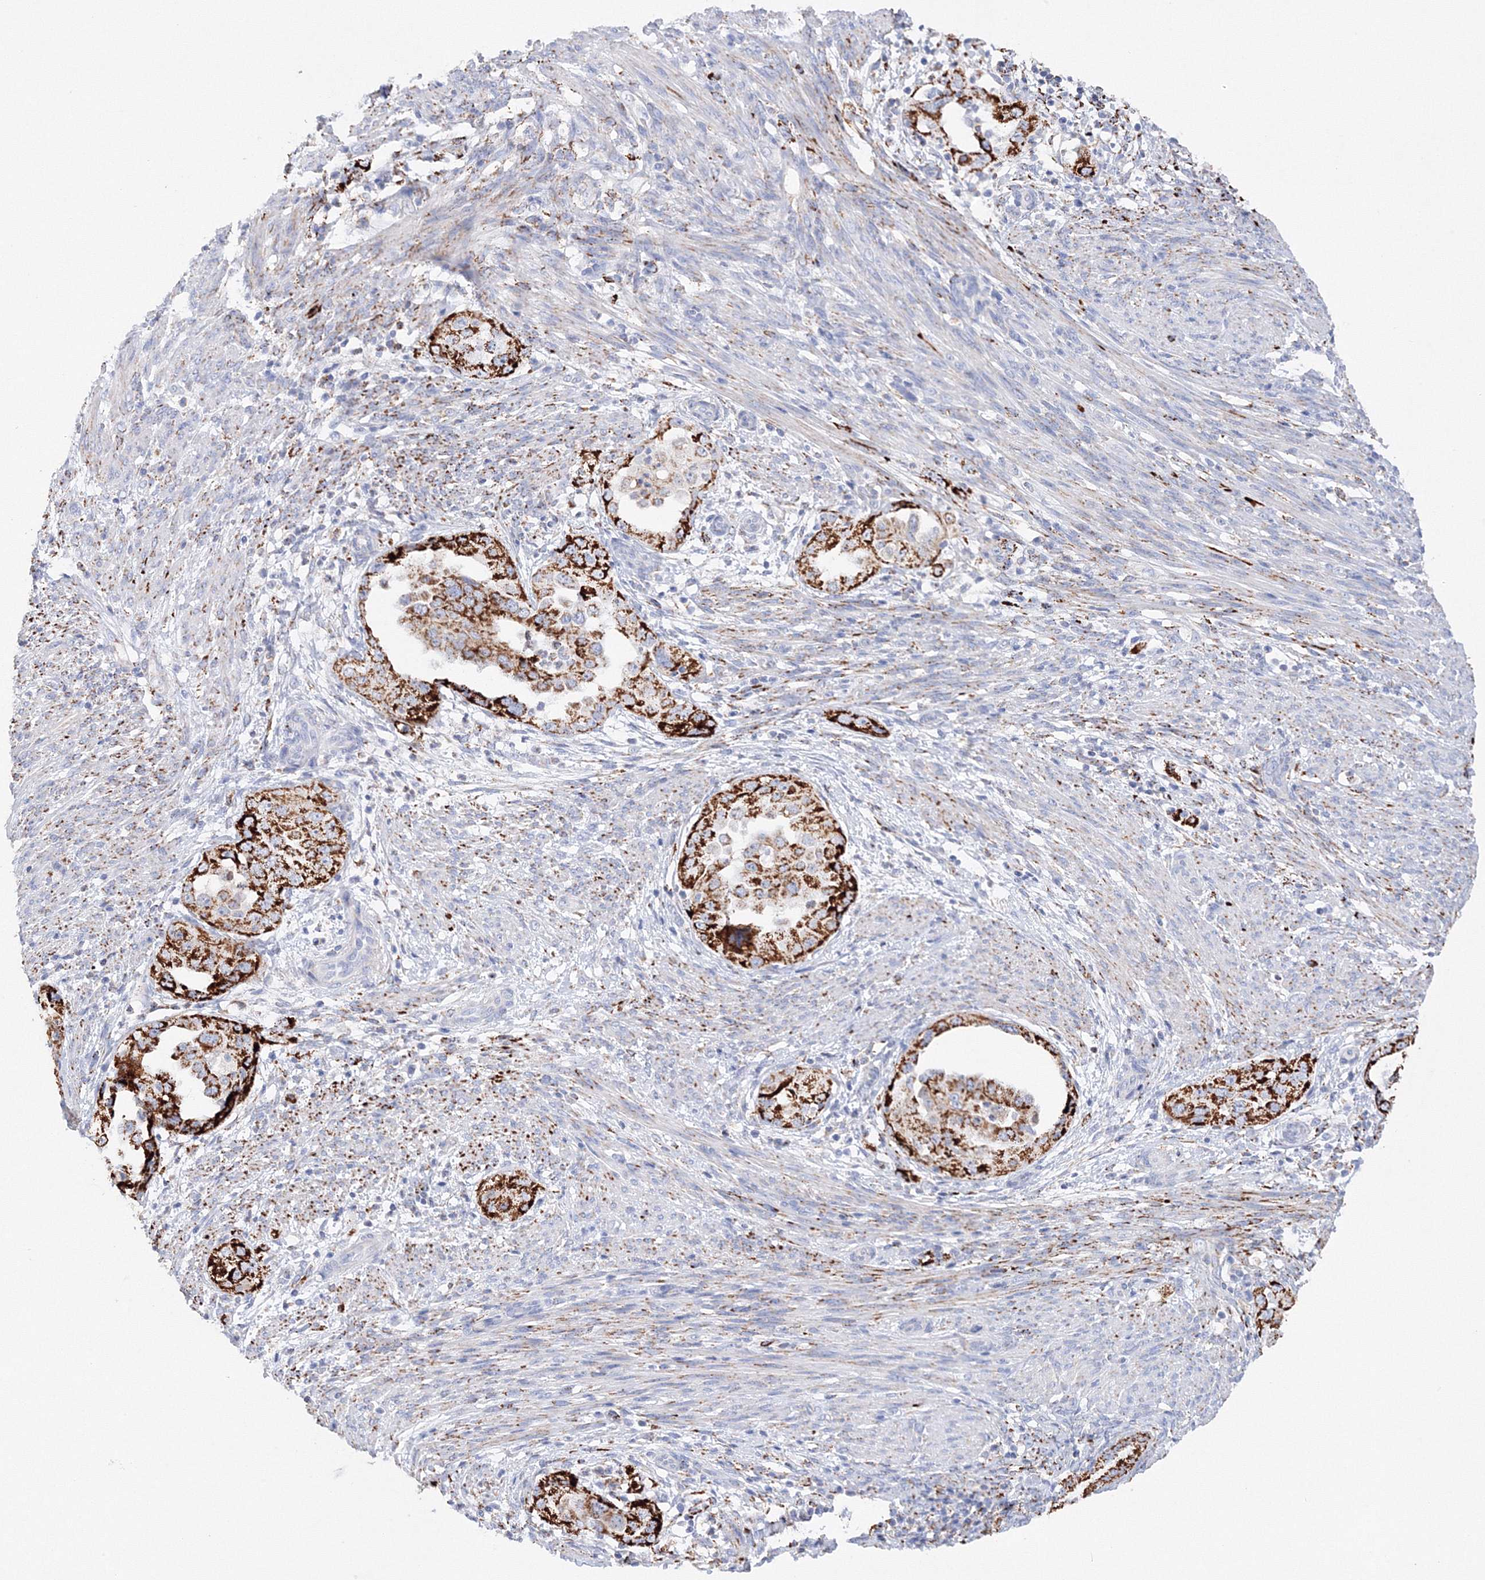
{"staining": {"intensity": "strong", "quantity": ">75%", "location": "cytoplasmic/membranous"}, "tissue": "endometrial cancer", "cell_type": "Tumor cells", "image_type": "cancer", "snomed": [{"axis": "morphology", "description": "Adenocarcinoma, NOS"}, {"axis": "topography", "description": "Endometrium"}], "caption": "Adenocarcinoma (endometrial) stained for a protein exhibits strong cytoplasmic/membranous positivity in tumor cells. The staining was performed using DAB (3,3'-diaminobenzidine) to visualize the protein expression in brown, while the nuclei were stained in blue with hematoxylin (Magnification: 20x).", "gene": "MERTK", "patient": {"sex": "female", "age": 85}}